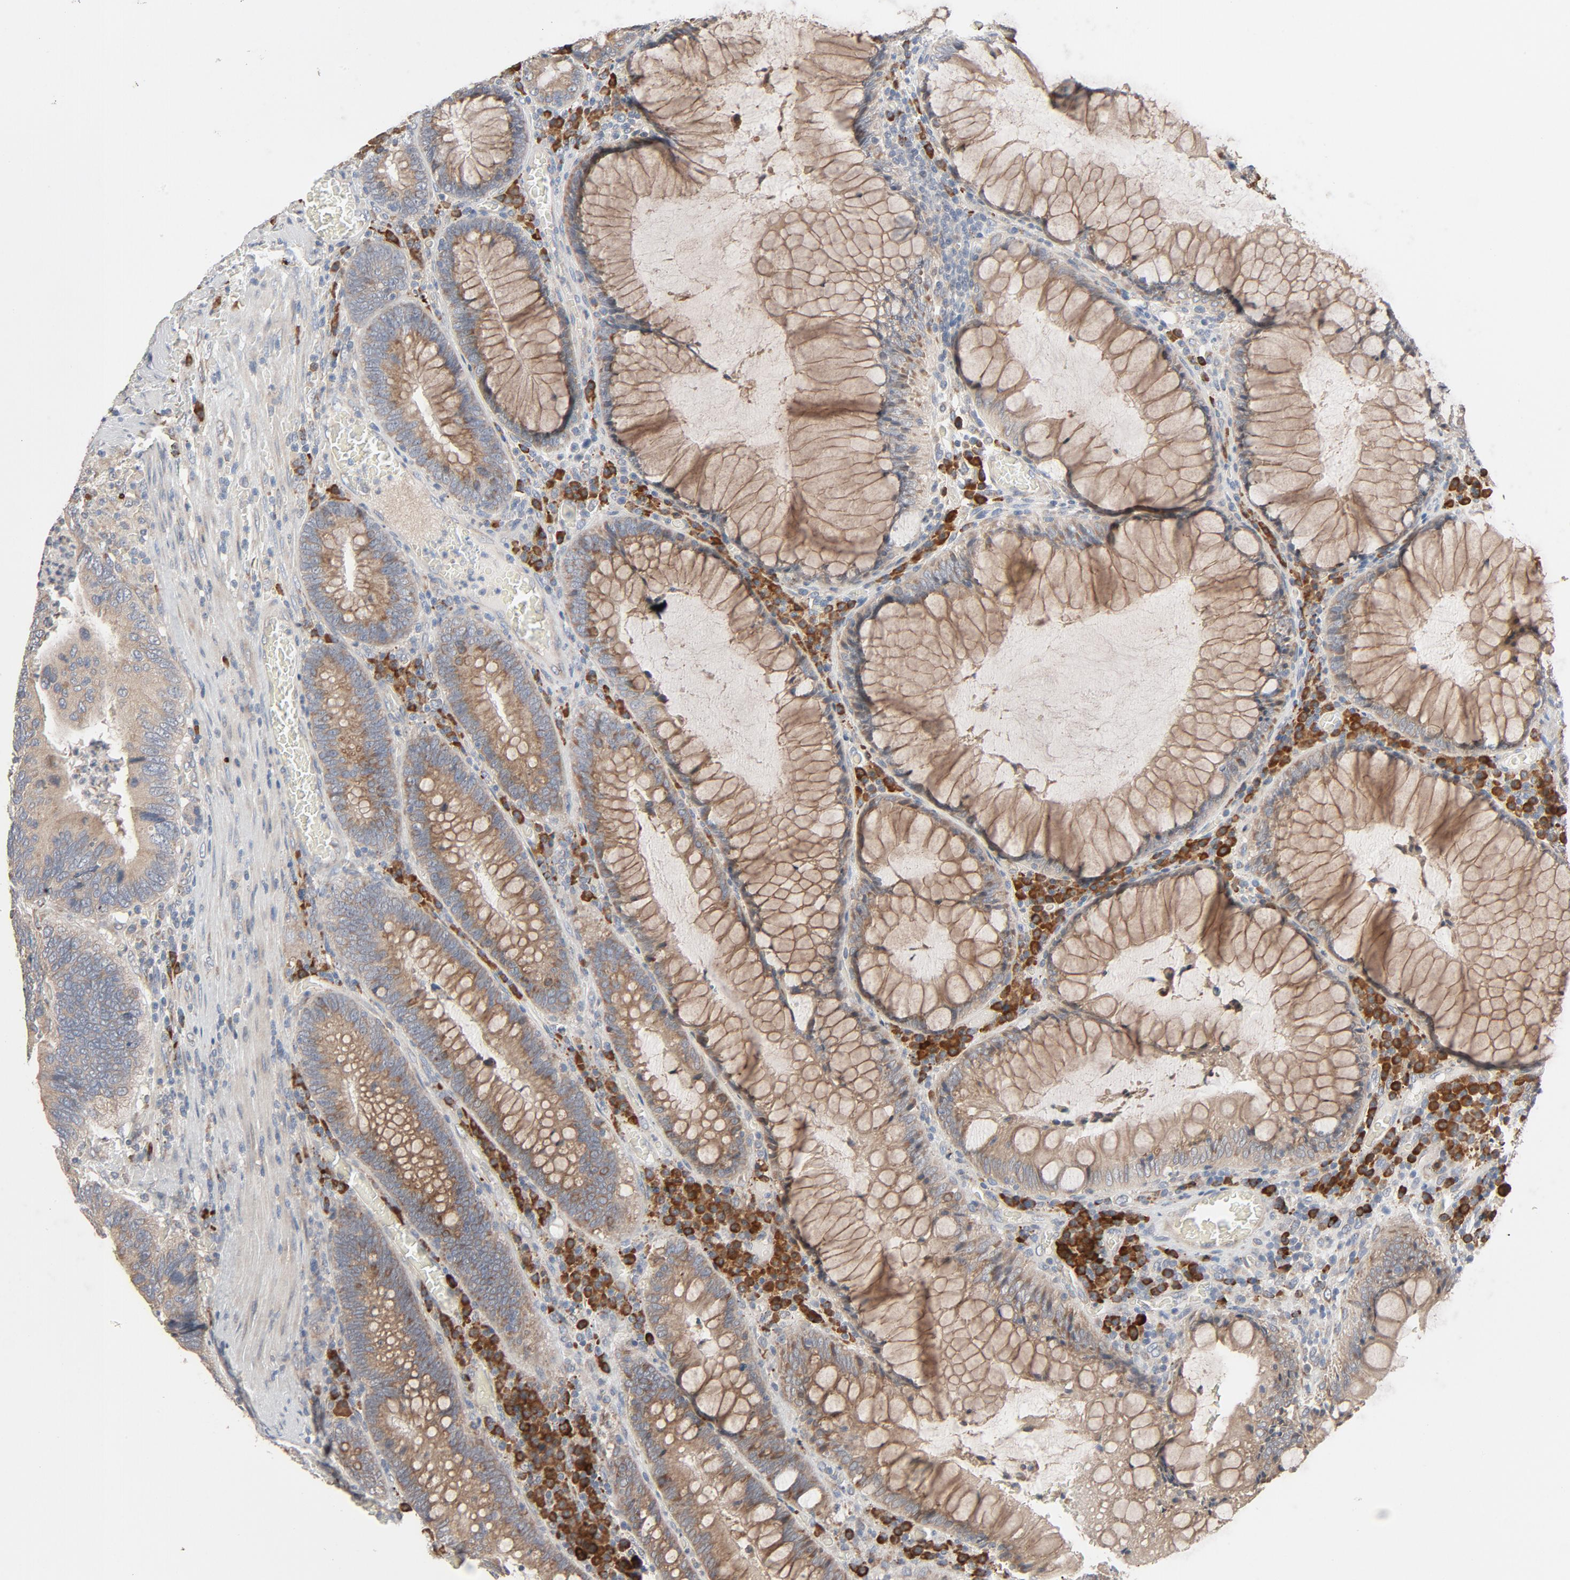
{"staining": {"intensity": "moderate", "quantity": ">75%", "location": "cytoplasmic/membranous"}, "tissue": "colorectal cancer", "cell_type": "Tumor cells", "image_type": "cancer", "snomed": [{"axis": "morphology", "description": "Adenocarcinoma, NOS"}, {"axis": "topography", "description": "Colon"}], "caption": "Protein expression analysis of human colorectal cancer reveals moderate cytoplasmic/membranous staining in about >75% of tumor cells.", "gene": "TLR4", "patient": {"sex": "male", "age": 72}}